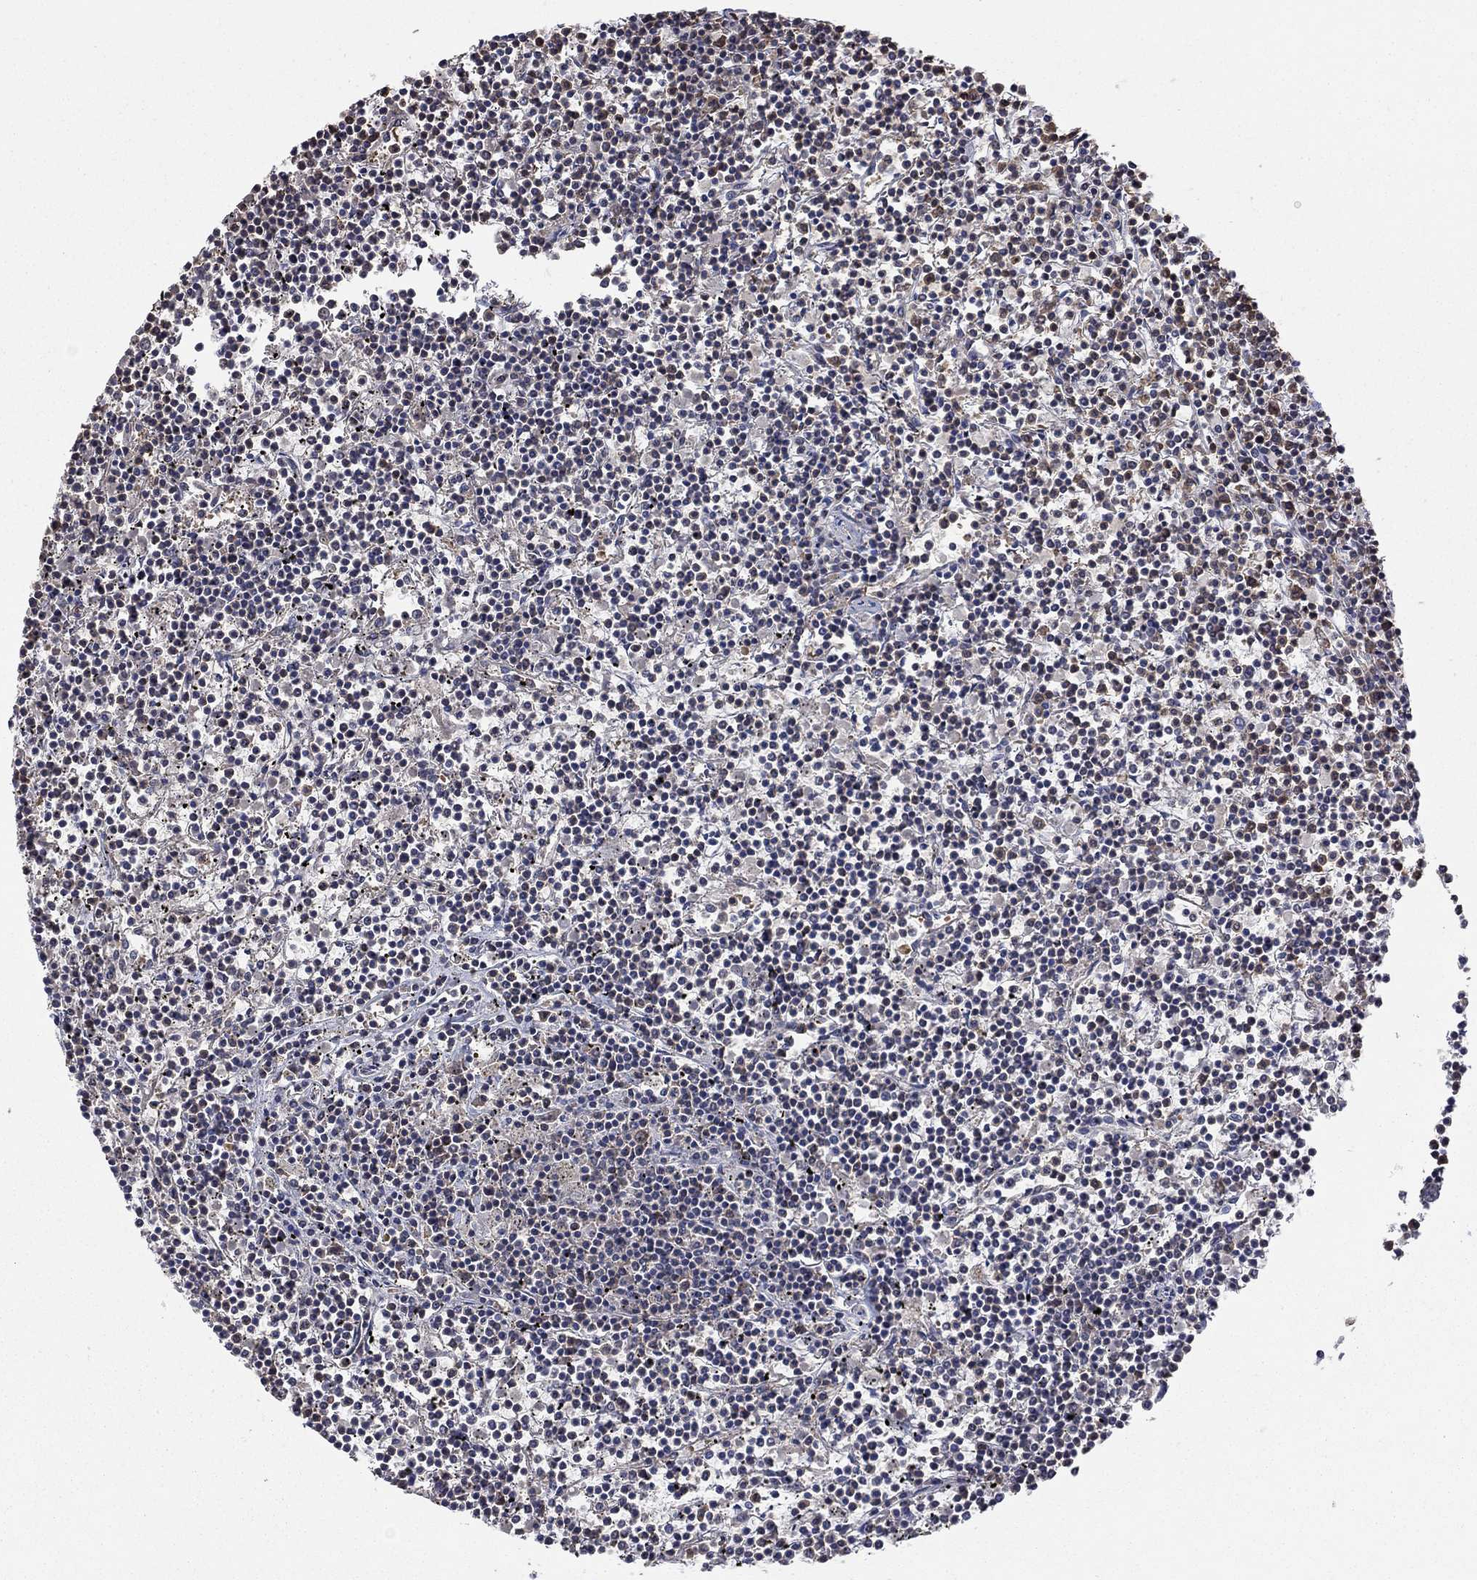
{"staining": {"intensity": "negative", "quantity": "none", "location": "none"}, "tissue": "lymphoma", "cell_type": "Tumor cells", "image_type": "cancer", "snomed": [{"axis": "morphology", "description": "Malignant lymphoma, non-Hodgkin's type, Low grade"}, {"axis": "topography", "description": "Spleen"}], "caption": "This is a image of immunohistochemistry staining of lymphoma, which shows no staining in tumor cells.", "gene": "RNF114", "patient": {"sex": "female", "age": 19}}